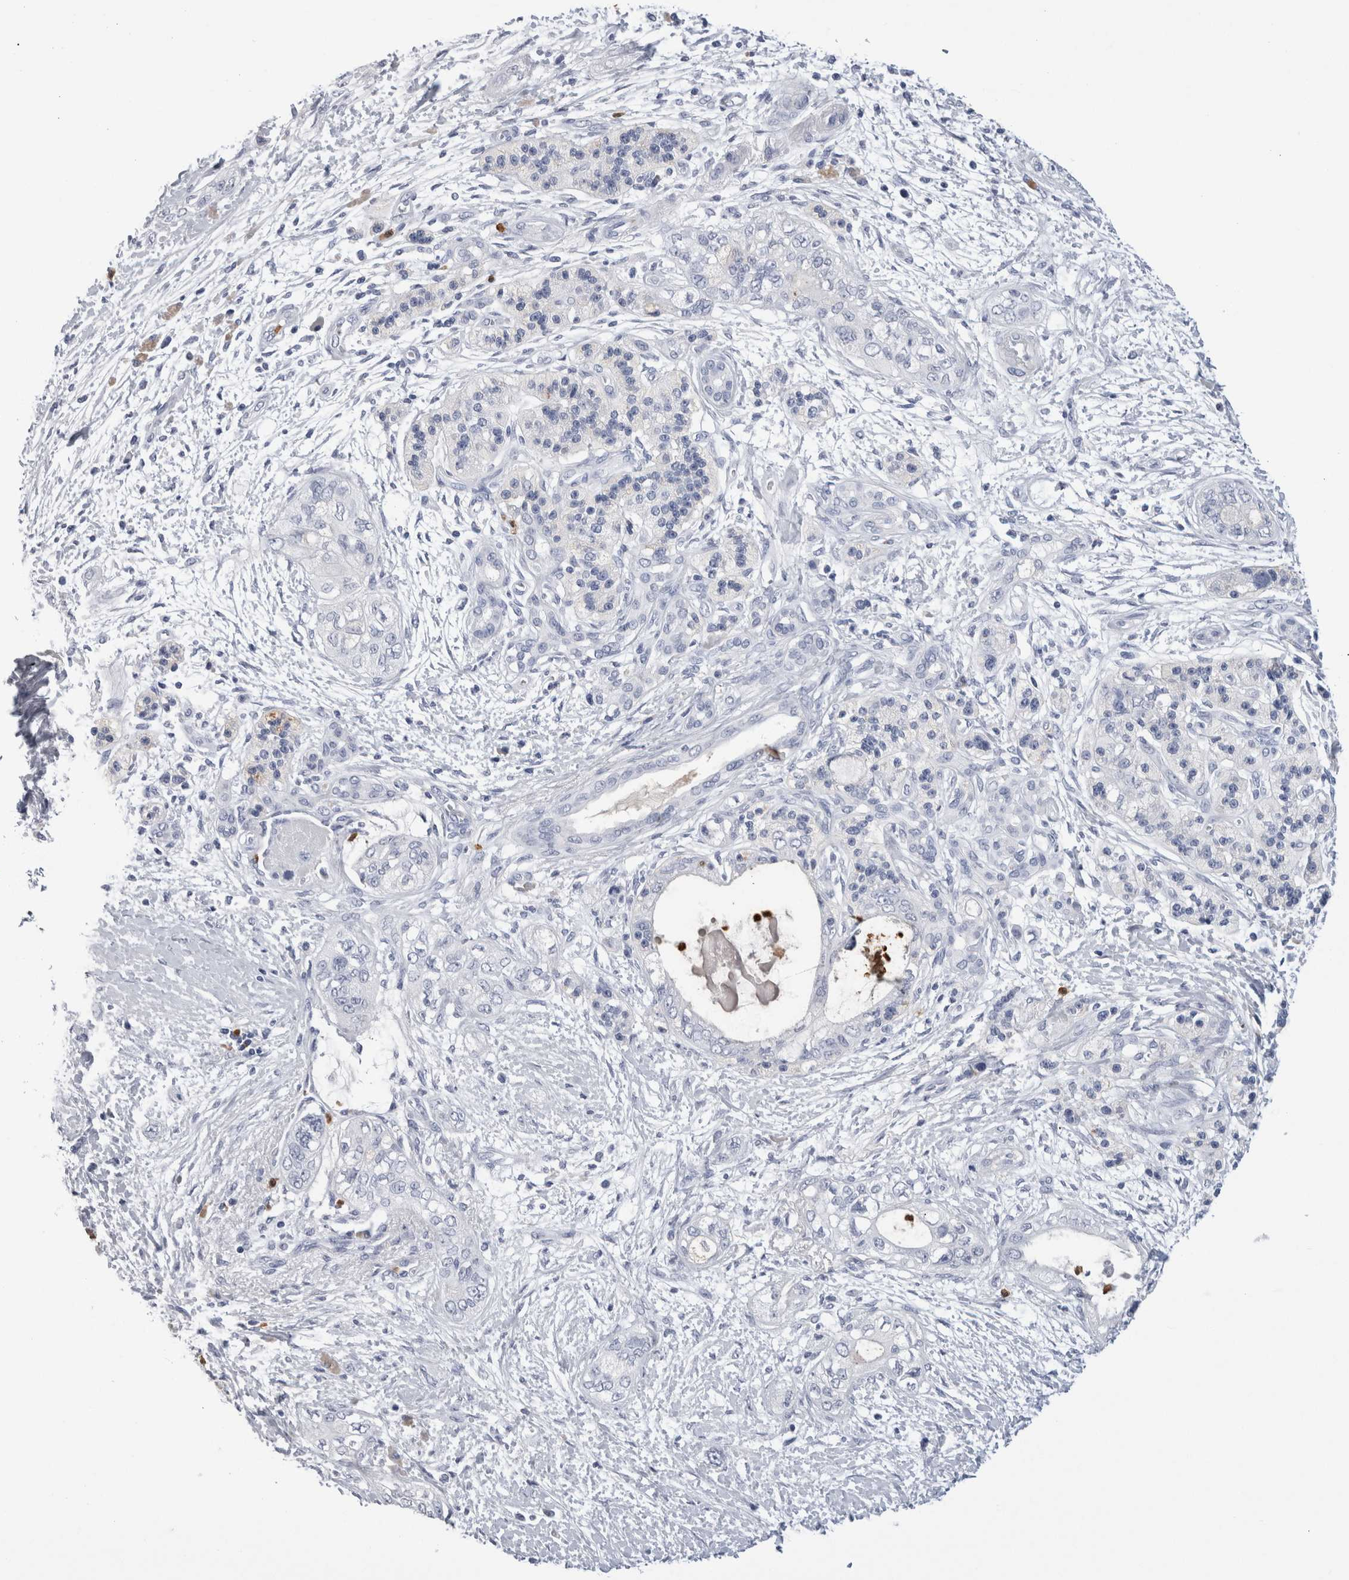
{"staining": {"intensity": "negative", "quantity": "none", "location": "none"}, "tissue": "pancreatic cancer", "cell_type": "Tumor cells", "image_type": "cancer", "snomed": [{"axis": "morphology", "description": "Adenocarcinoma, NOS"}, {"axis": "topography", "description": "Pancreas"}], "caption": "Histopathology image shows no significant protein positivity in tumor cells of adenocarcinoma (pancreatic).", "gene": "S100A12", "patient": {"sex": "male", "age": 70}}